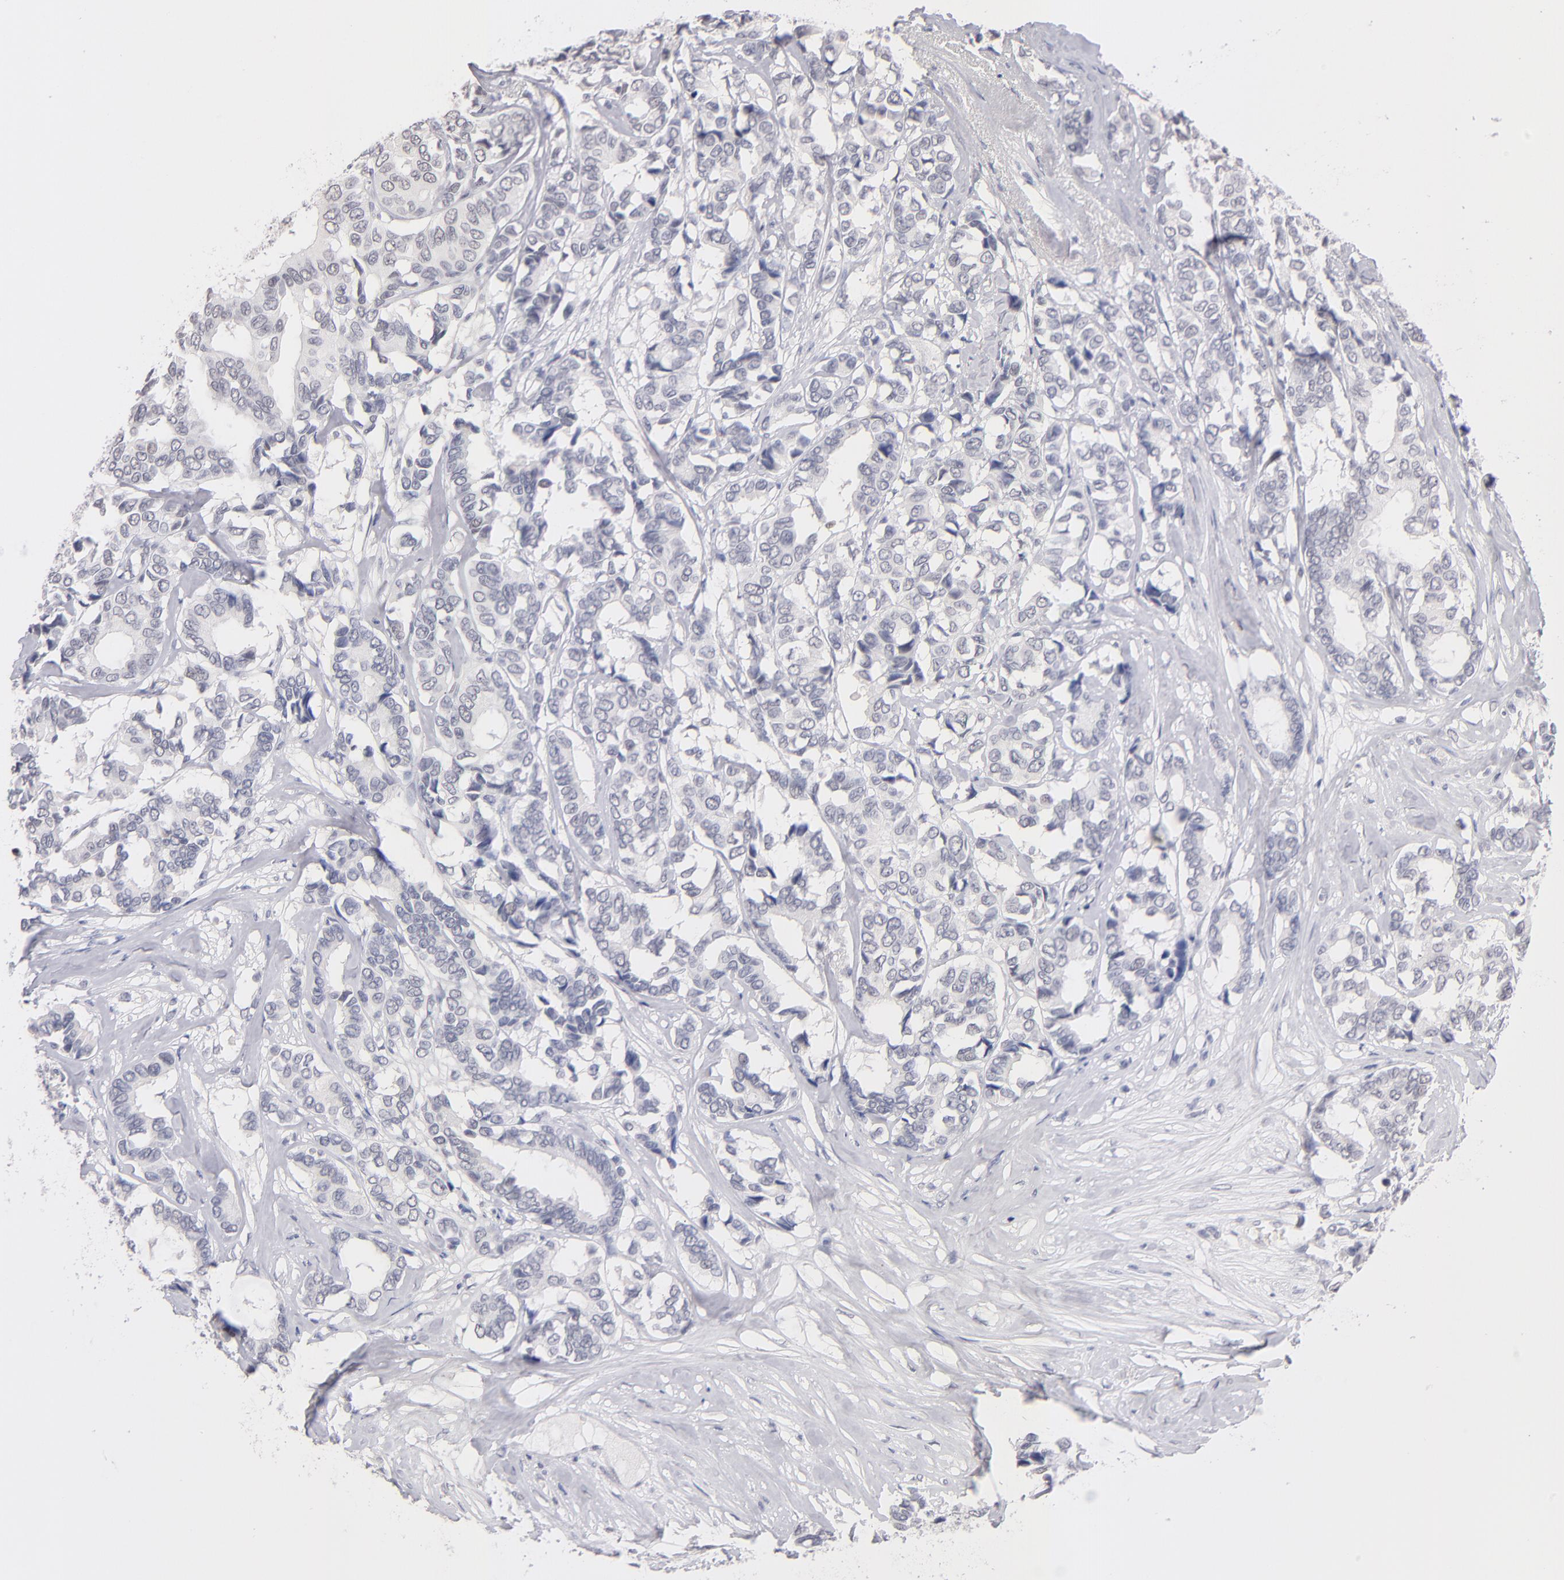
{"staining": {"intensity": "negative", "quantity": "none", "location": "none"}, "tissue": "breast cancer", "cell_type": "Tumor cells", "image_type": "cancer", "snomed": [{"axis": "morphology", "description": "Duct carcinoma"}, {"axis": "topography", "description": "Breast"}], "caption": "Tumor cells show no significant positivity in breast invasive ductal carcinoma. (Immunohistochemistry (ihc), brightfield microscopy, high magnification).", "gene": "TEX11", "patient": {"sex": "female", "age": 87}}